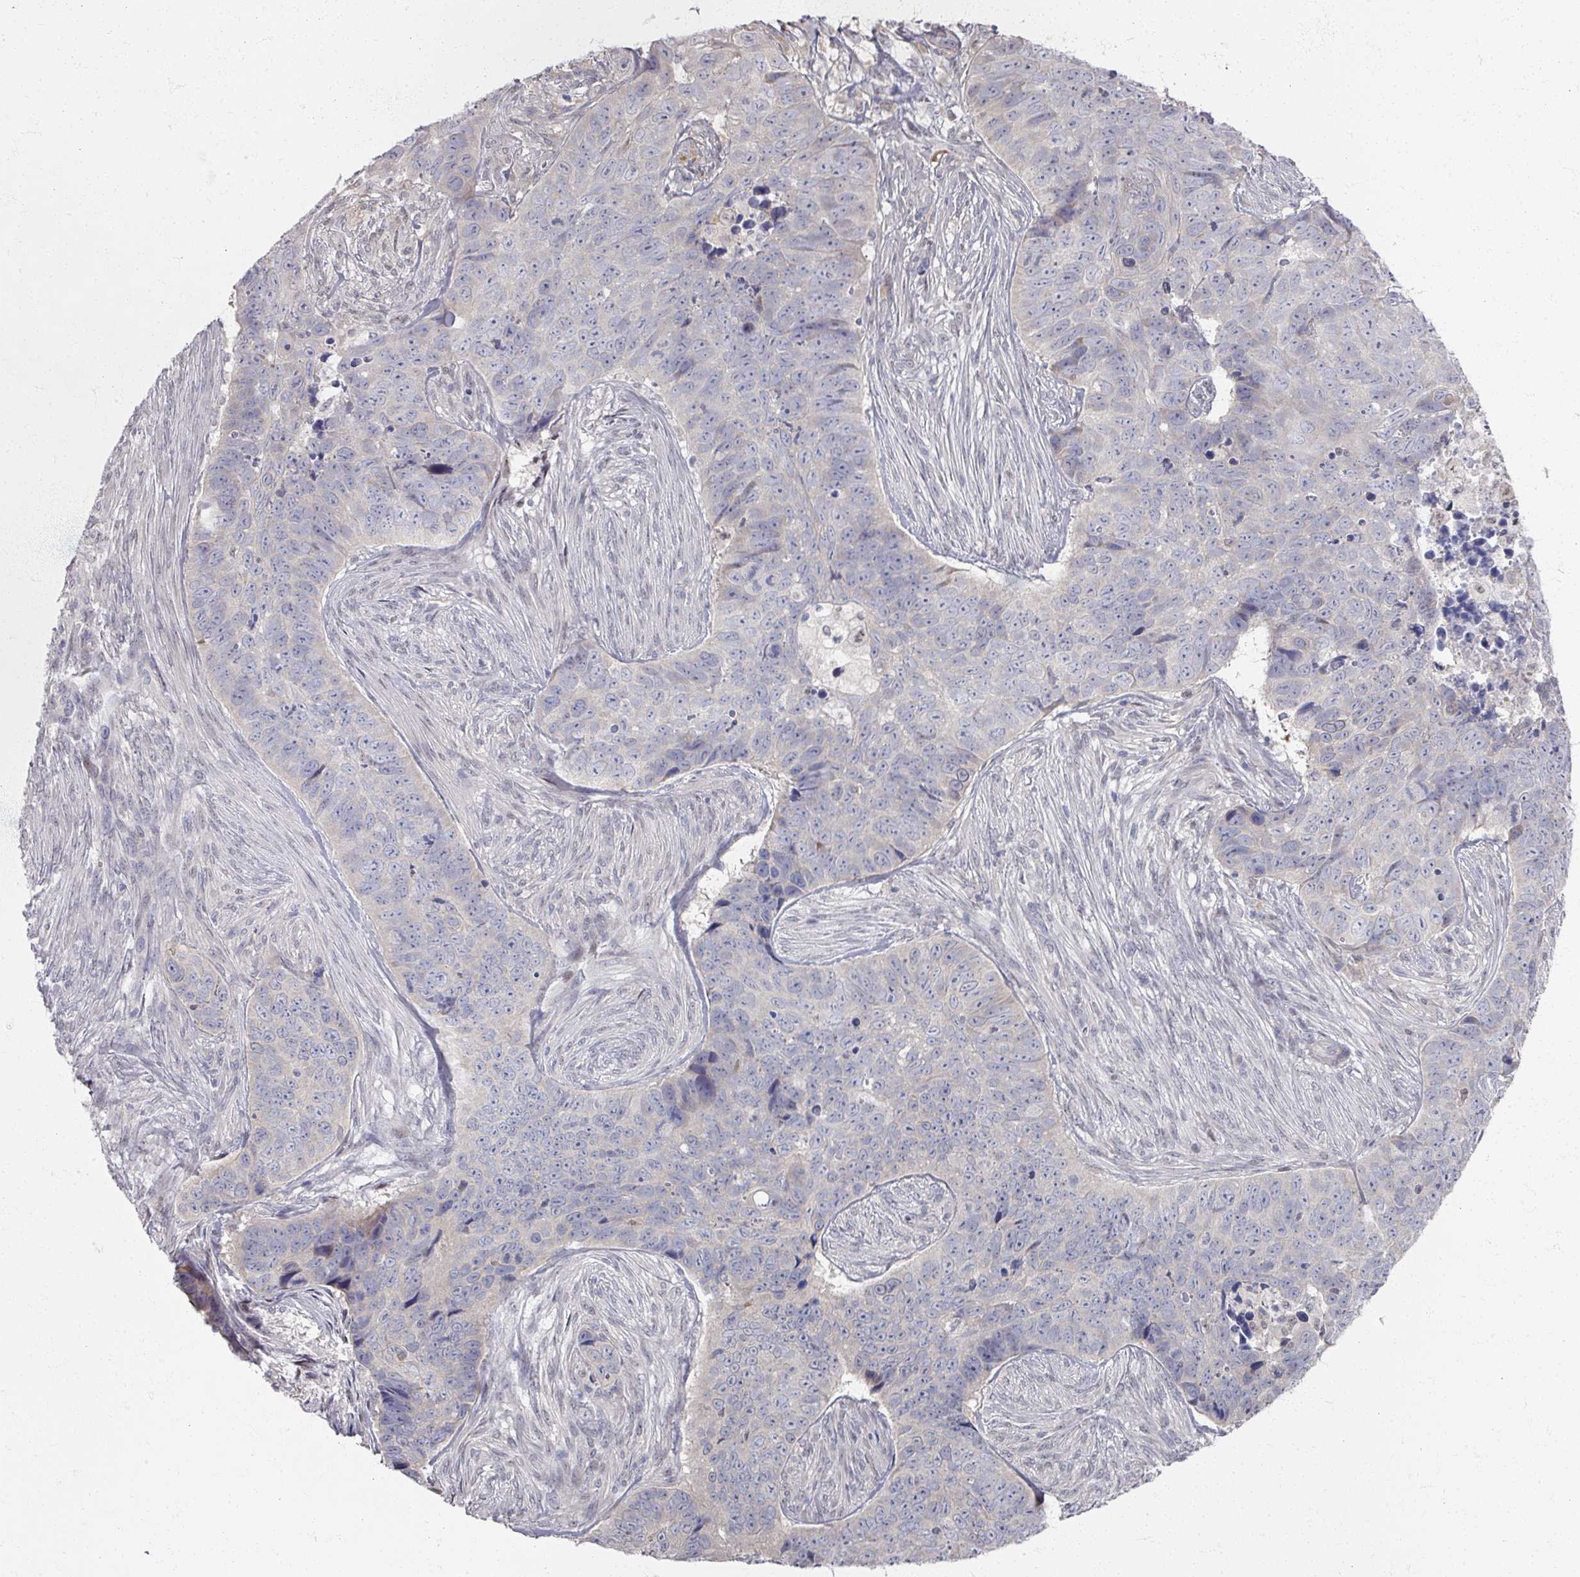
{"staining": {"intensity": "negative", "quantity": "none", "location": "none"}, "tissue": "skin cancer", "cell_type": "Tumor cells", "image_type": "cancer", "snomed": [{"axis": "morphology", "description": "Basal cell carcinoma"}, {"axis": "topography", "description": "Skin"}], "caption": "Image shows no protein positivity in tumor cells of skin basal cell carcinoma tissue.", "gene": "TTYH3", "patient": {"sex": "female", "age": 82}}